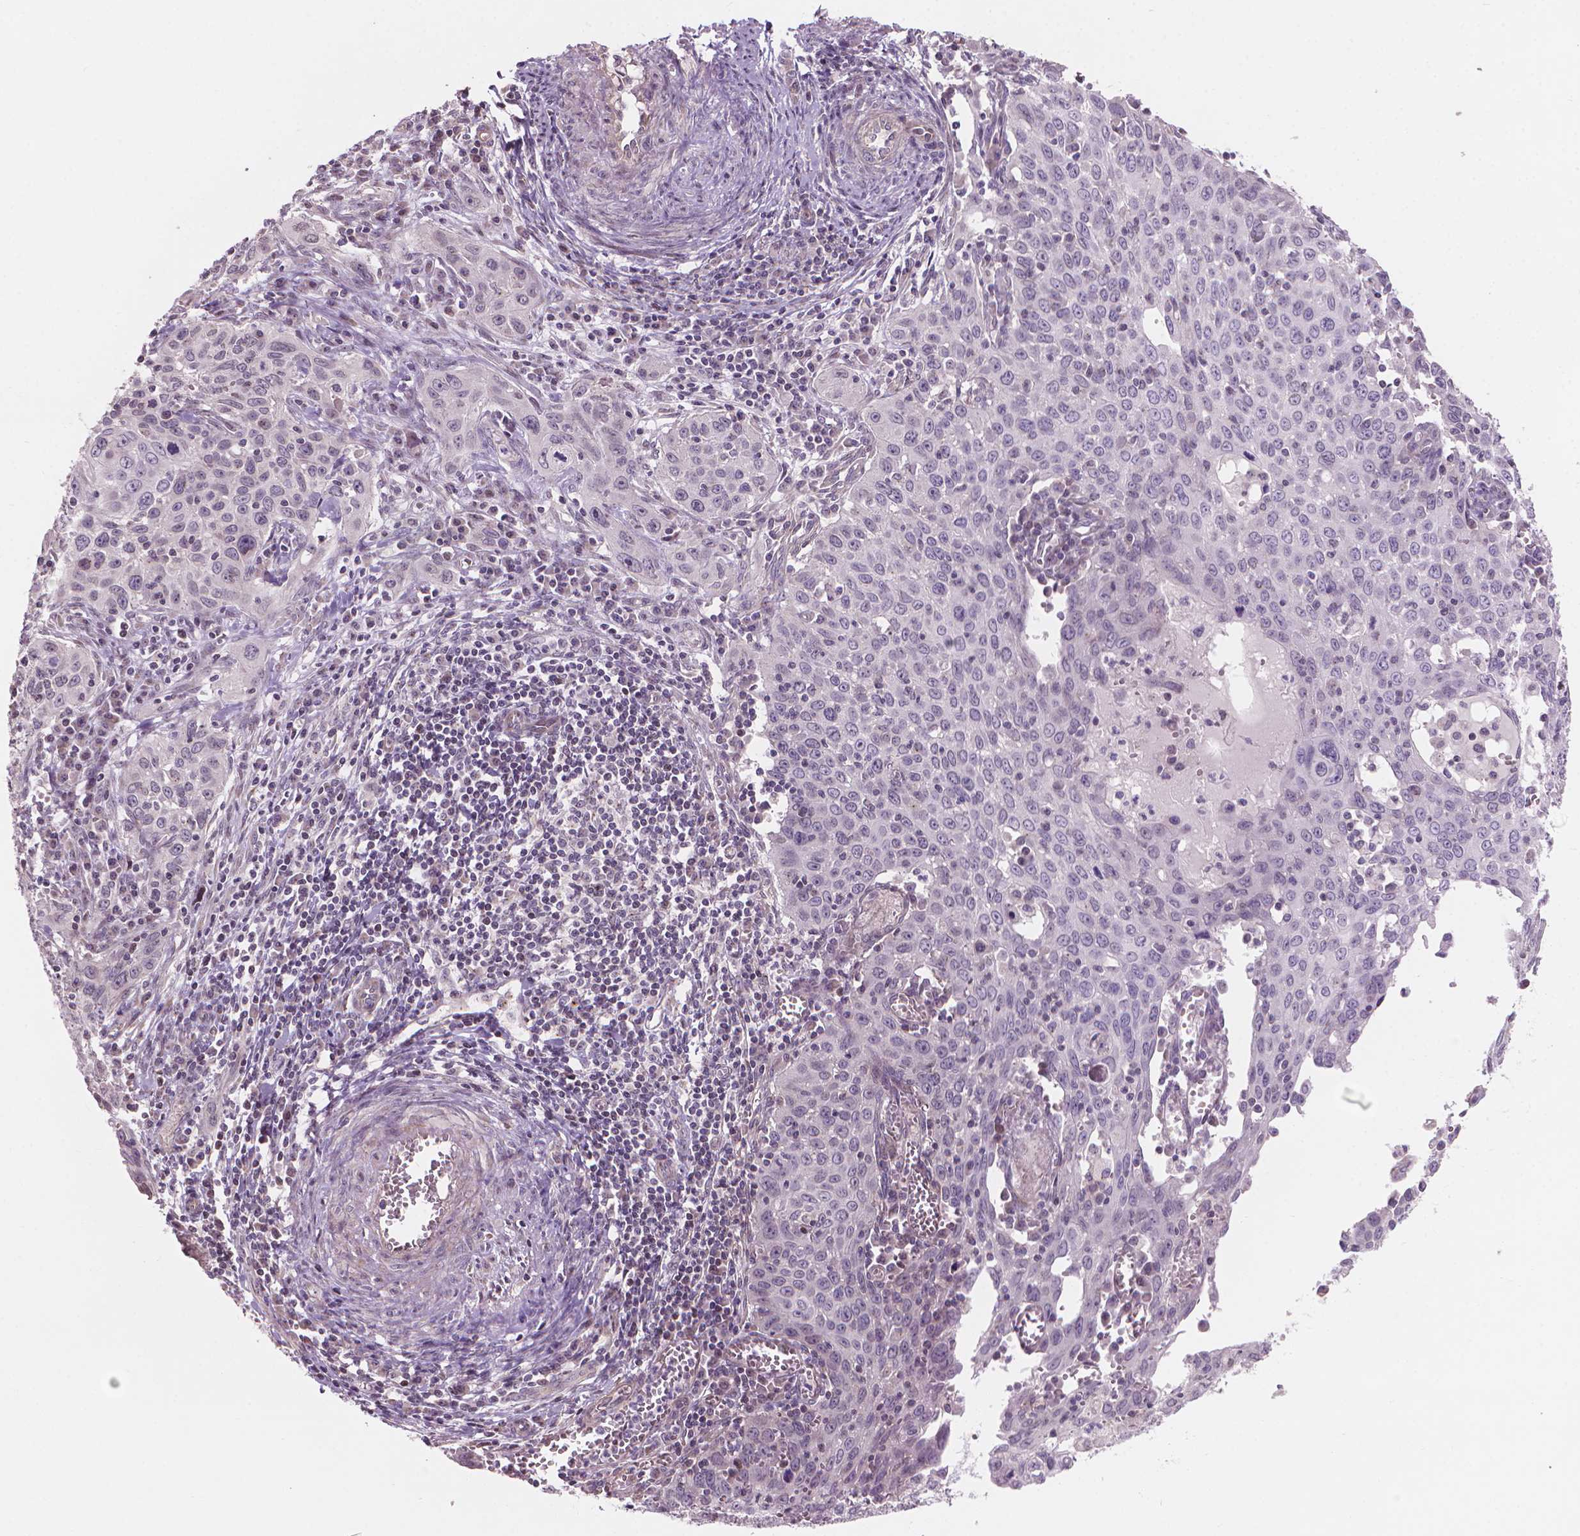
{"staining": {"intensity": "negative", "quantity": "none", "location": "none"}, "tissue": "cervical cancer", "cell_type": "Tumor cells", "image_type": "cancer", "snomed": [{"axis": "morphology", "description": "Squamous cell carcinoma, NOS"}, {"axis": "topography", "description": "Cervix"}], "caption": "Immunohistochemical staining of squamous cell carcinoma (cervical) reveals no significant staining in tumor cells.", "gene": "IFFO1", "patient": {"sex": "female", "age": 38}}